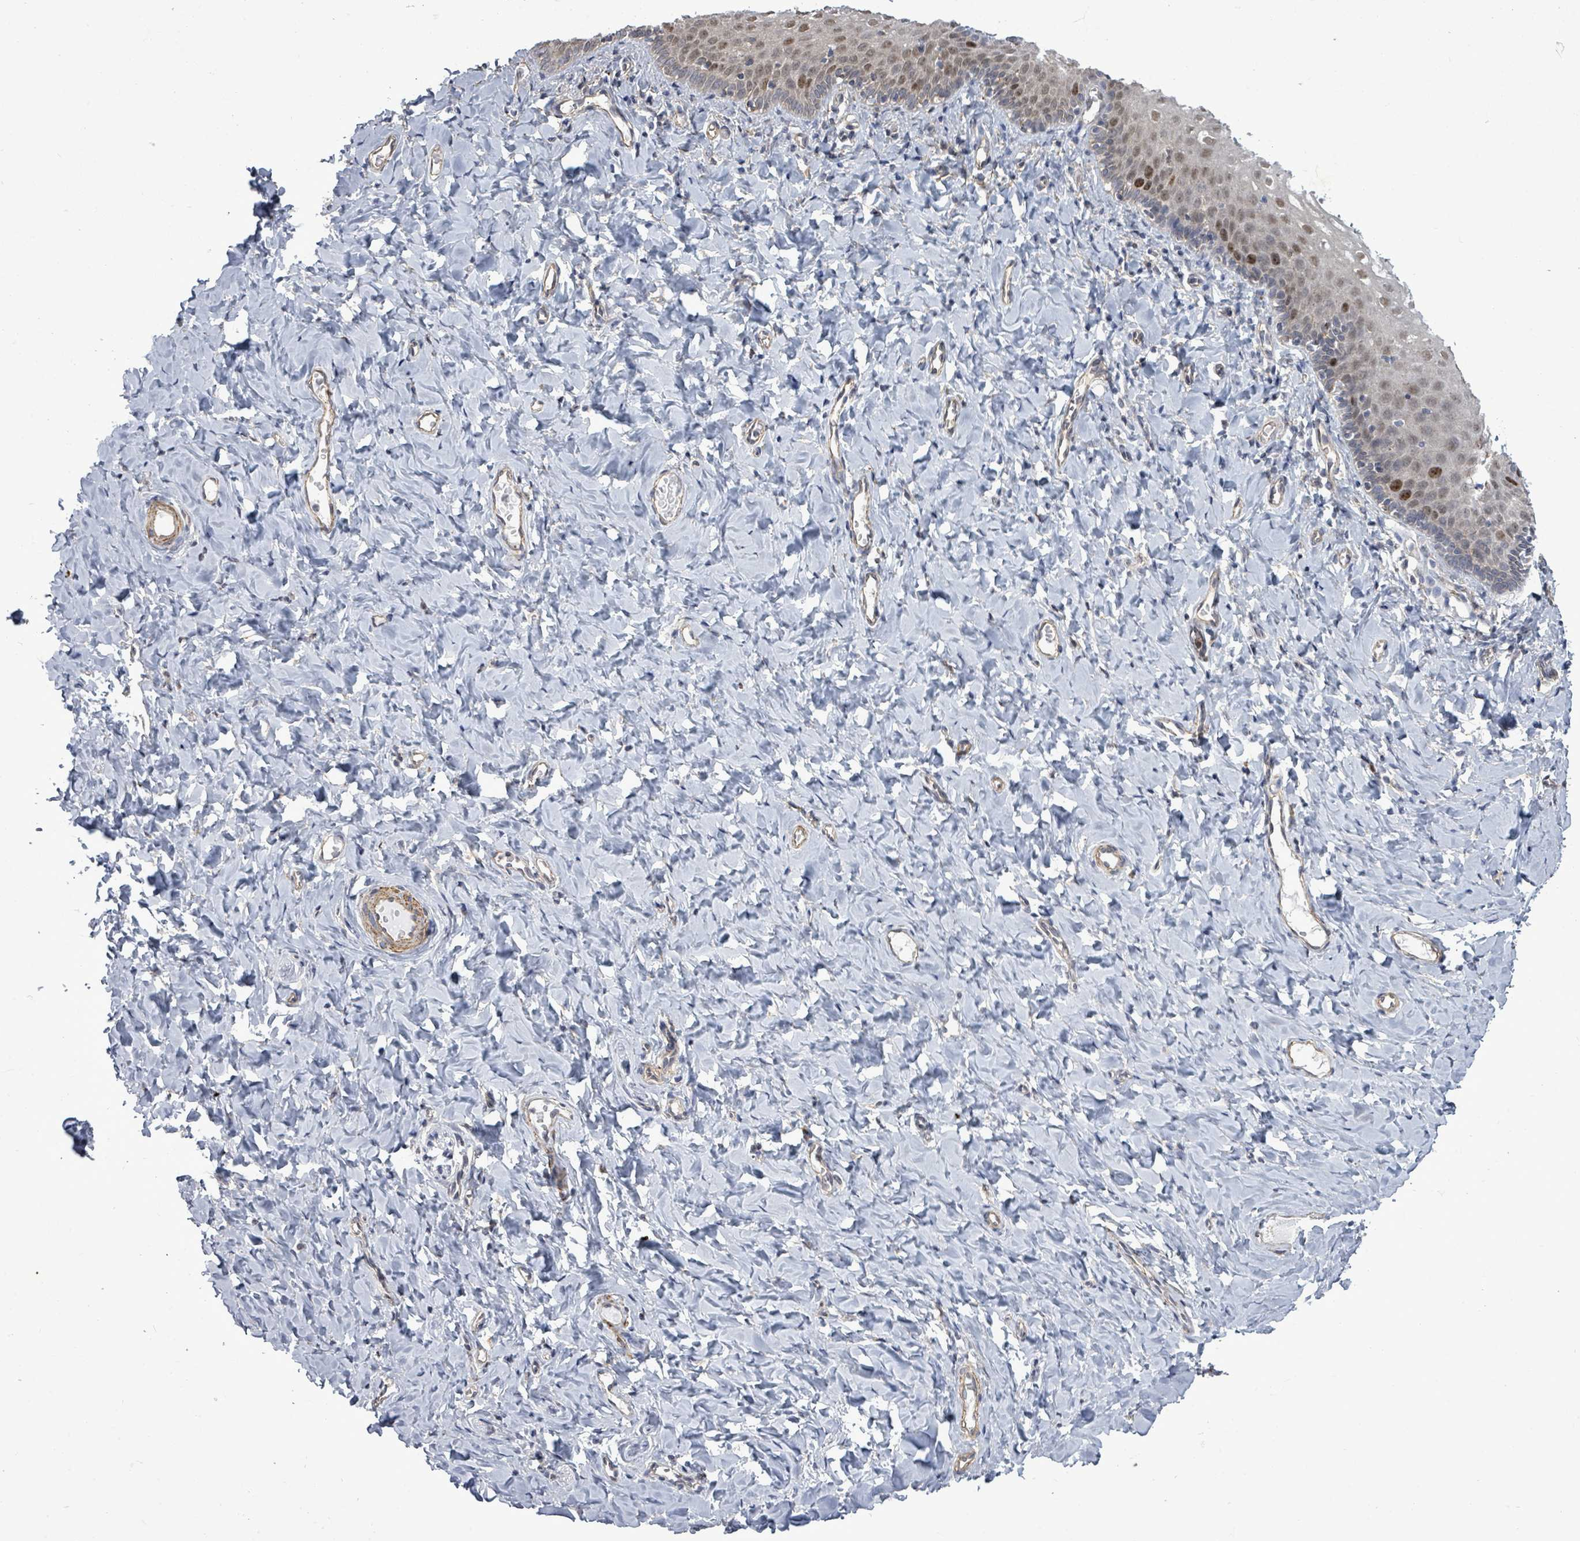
{"staining": {"intensity": "moderate", "quantity": "25%-75%", "location": "nuclear"}, "tissue": "vagina", "cell_type": "Squamous epithelial cells", "image_type": "normal", "snomed": [{"axis": "morphology", "description": "Normal tissue, NOS"}, {"axis": "topography", "description": "Vagina"}], "caption": "This photomicrograph demonstrates normal vagina stained with immunohistochemistry to label a protein in brown. The nuclear of squamous epithelial cells show moderate positivity for the protein. Nuclei are counter-stained blue.", "gene": "PAPSS1", "patient": {"sex": "female", "age": 60}}